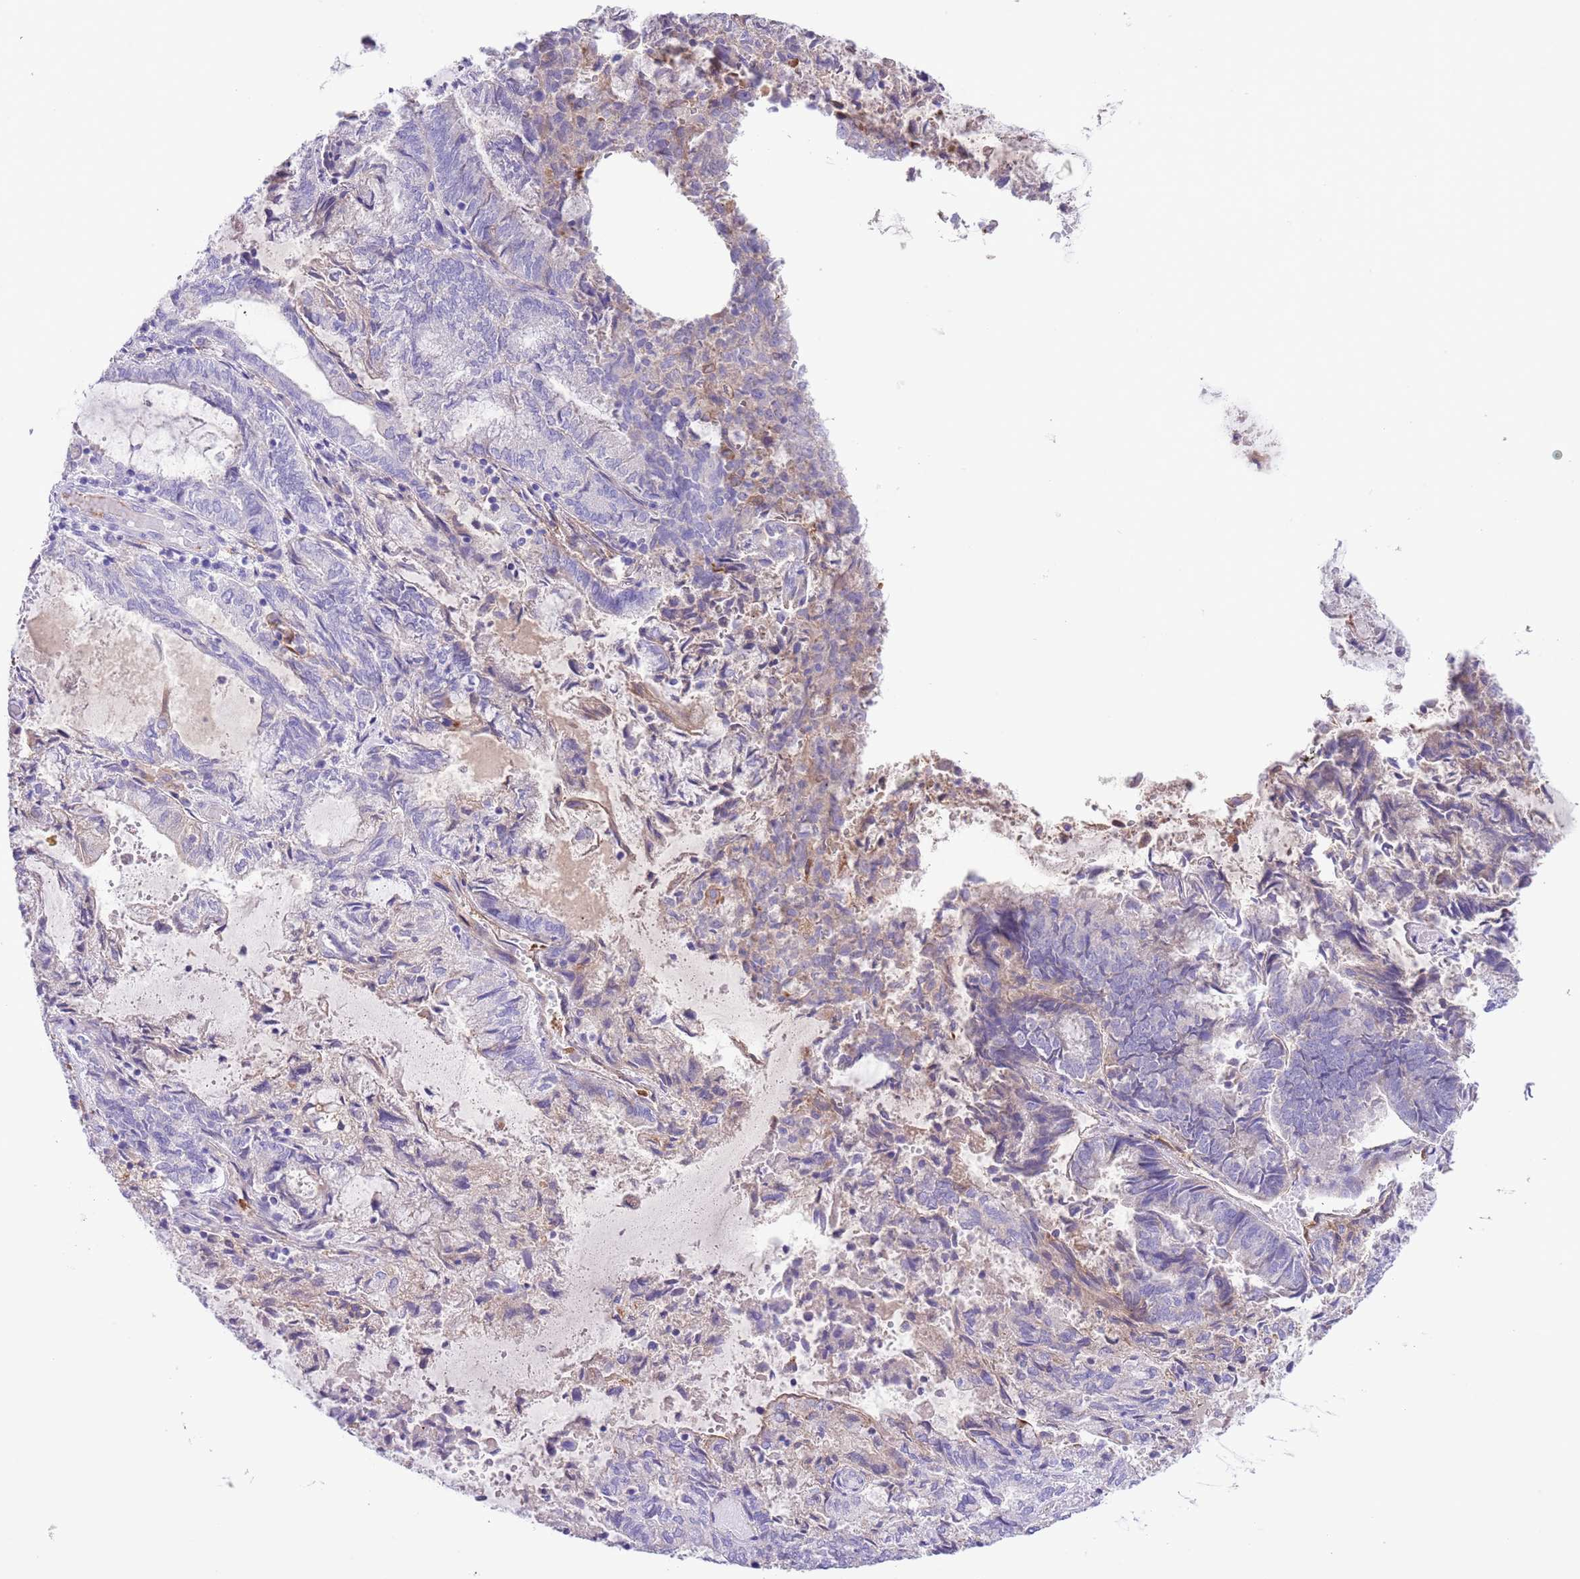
{"staining": {"intensity": "moderate", "quantity": "<25%", "location": "cytoplasmic/membranous"}, "tissue": "endometrial cancer", "cell_type": "Tumor cells", "image_type": "cancer", "snomed": [{"axis": "morphology", "description": "Adenocarcinoma, NOS"}, {"axis": "topography", "description": "Endometrium"}], "caption": "Protein expression analysis of endometrial adenocarcinoma displays moderate cytoplasmic/membranous expression in approximately <25% of tumor cells. Using DAB (3,3'-diaminobenzidine) (brown) and hematoxylin (blue) stains, captured at high magnification using brightfield microscopy.", "gene": "IGF1", "patient": {"sex": "female", "age": 80}}